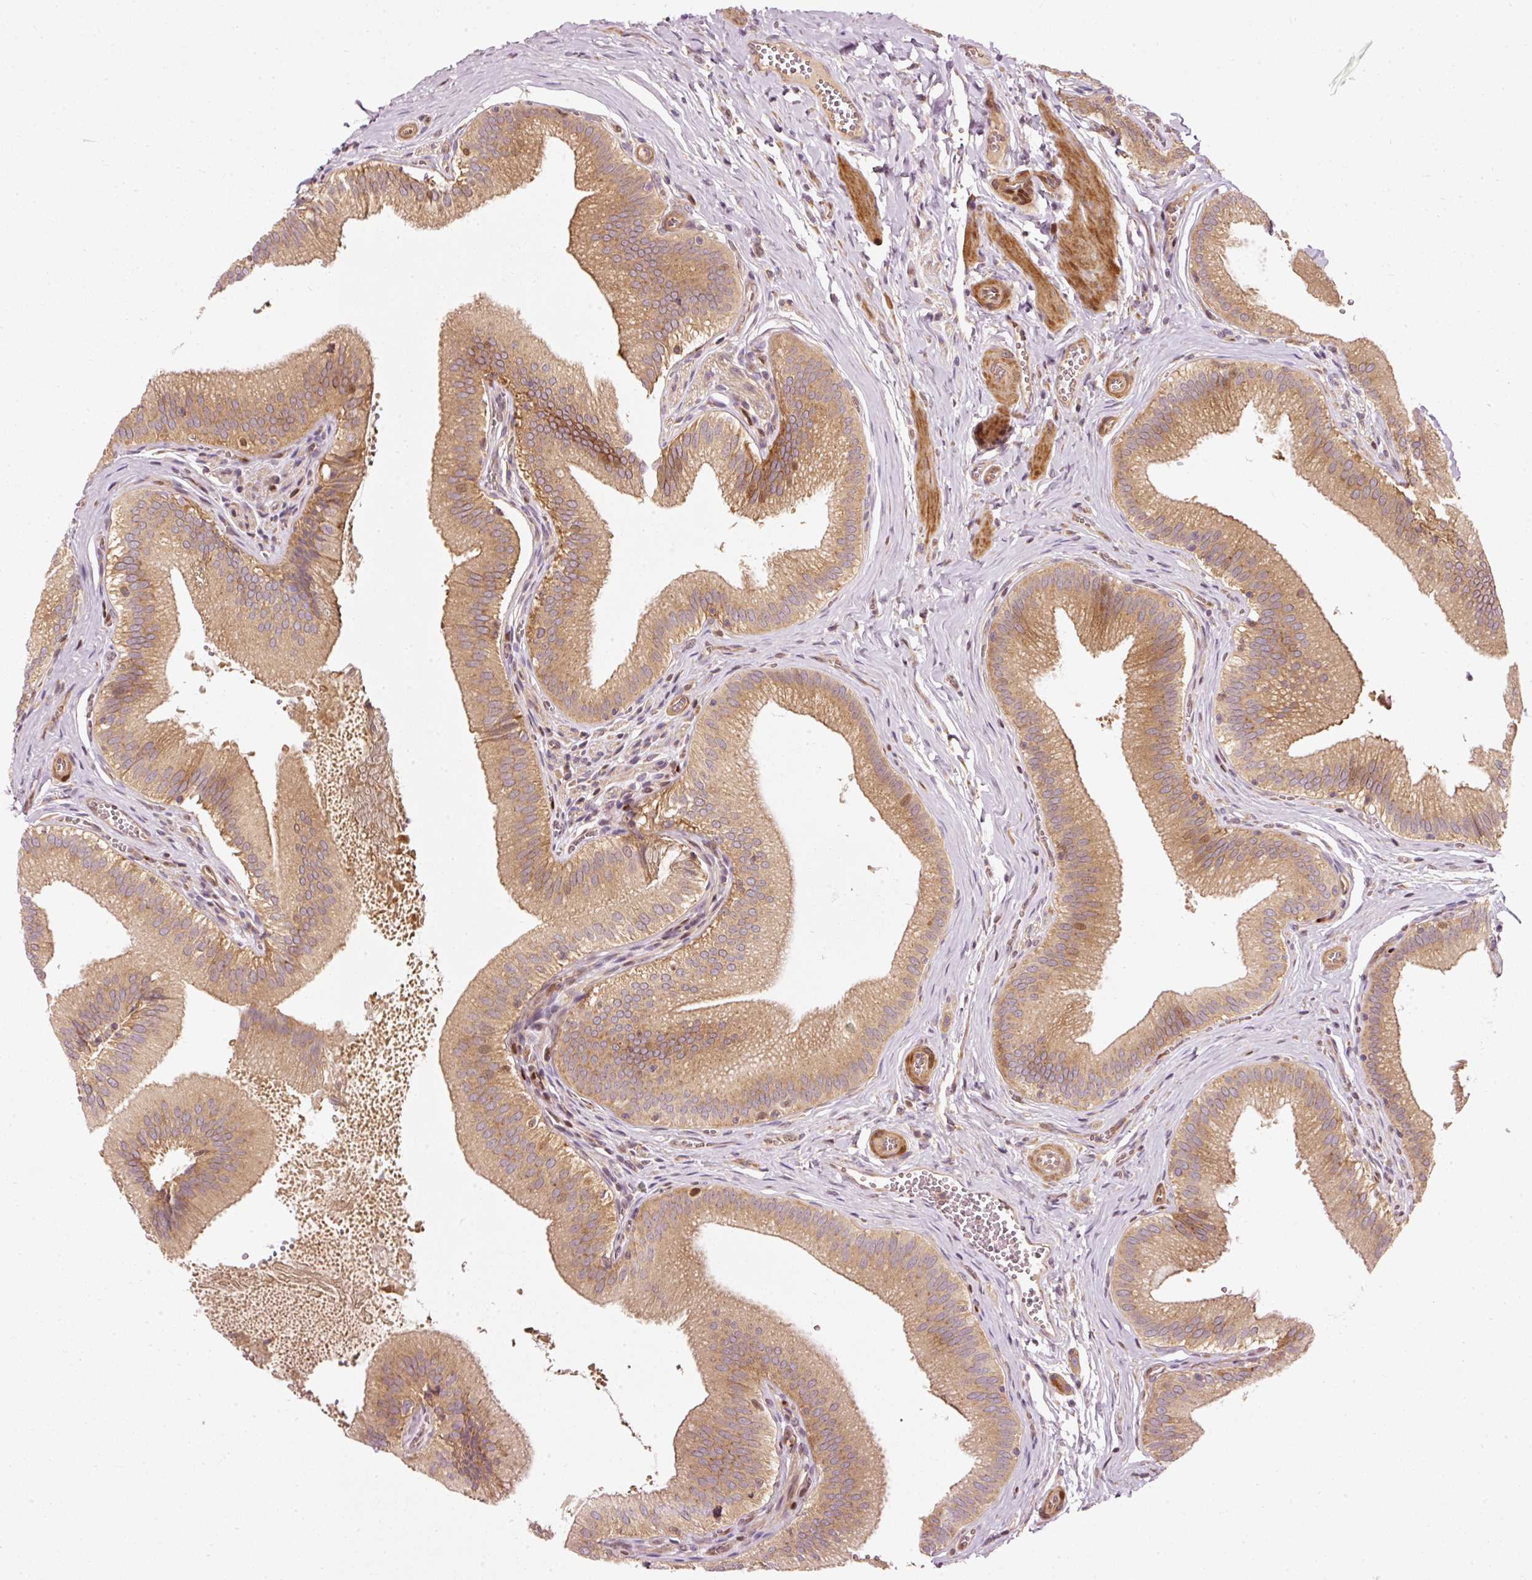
{"staining": {"intensity": "moderate", "quantity": ">75%", "location": "cytoplasmic/membranous"}, "tissue": "gallbladder", "cell_type": "Glandular cells", "image_type": "normal", "snomed": [{"axis": "morphology", "description": "Normal tissue, NOS"}, {"axis": "topography", "description": "Gallbladder"}], "caption": "Gallbladder stained for a protein reveals moderate cytoplasmic/membranous positivity in glandular cells. (DAB = brown stain, brightfield microscopy at high magnification).", "gene": "NAPA", "patient": {"sex": "male", "age": 17}}